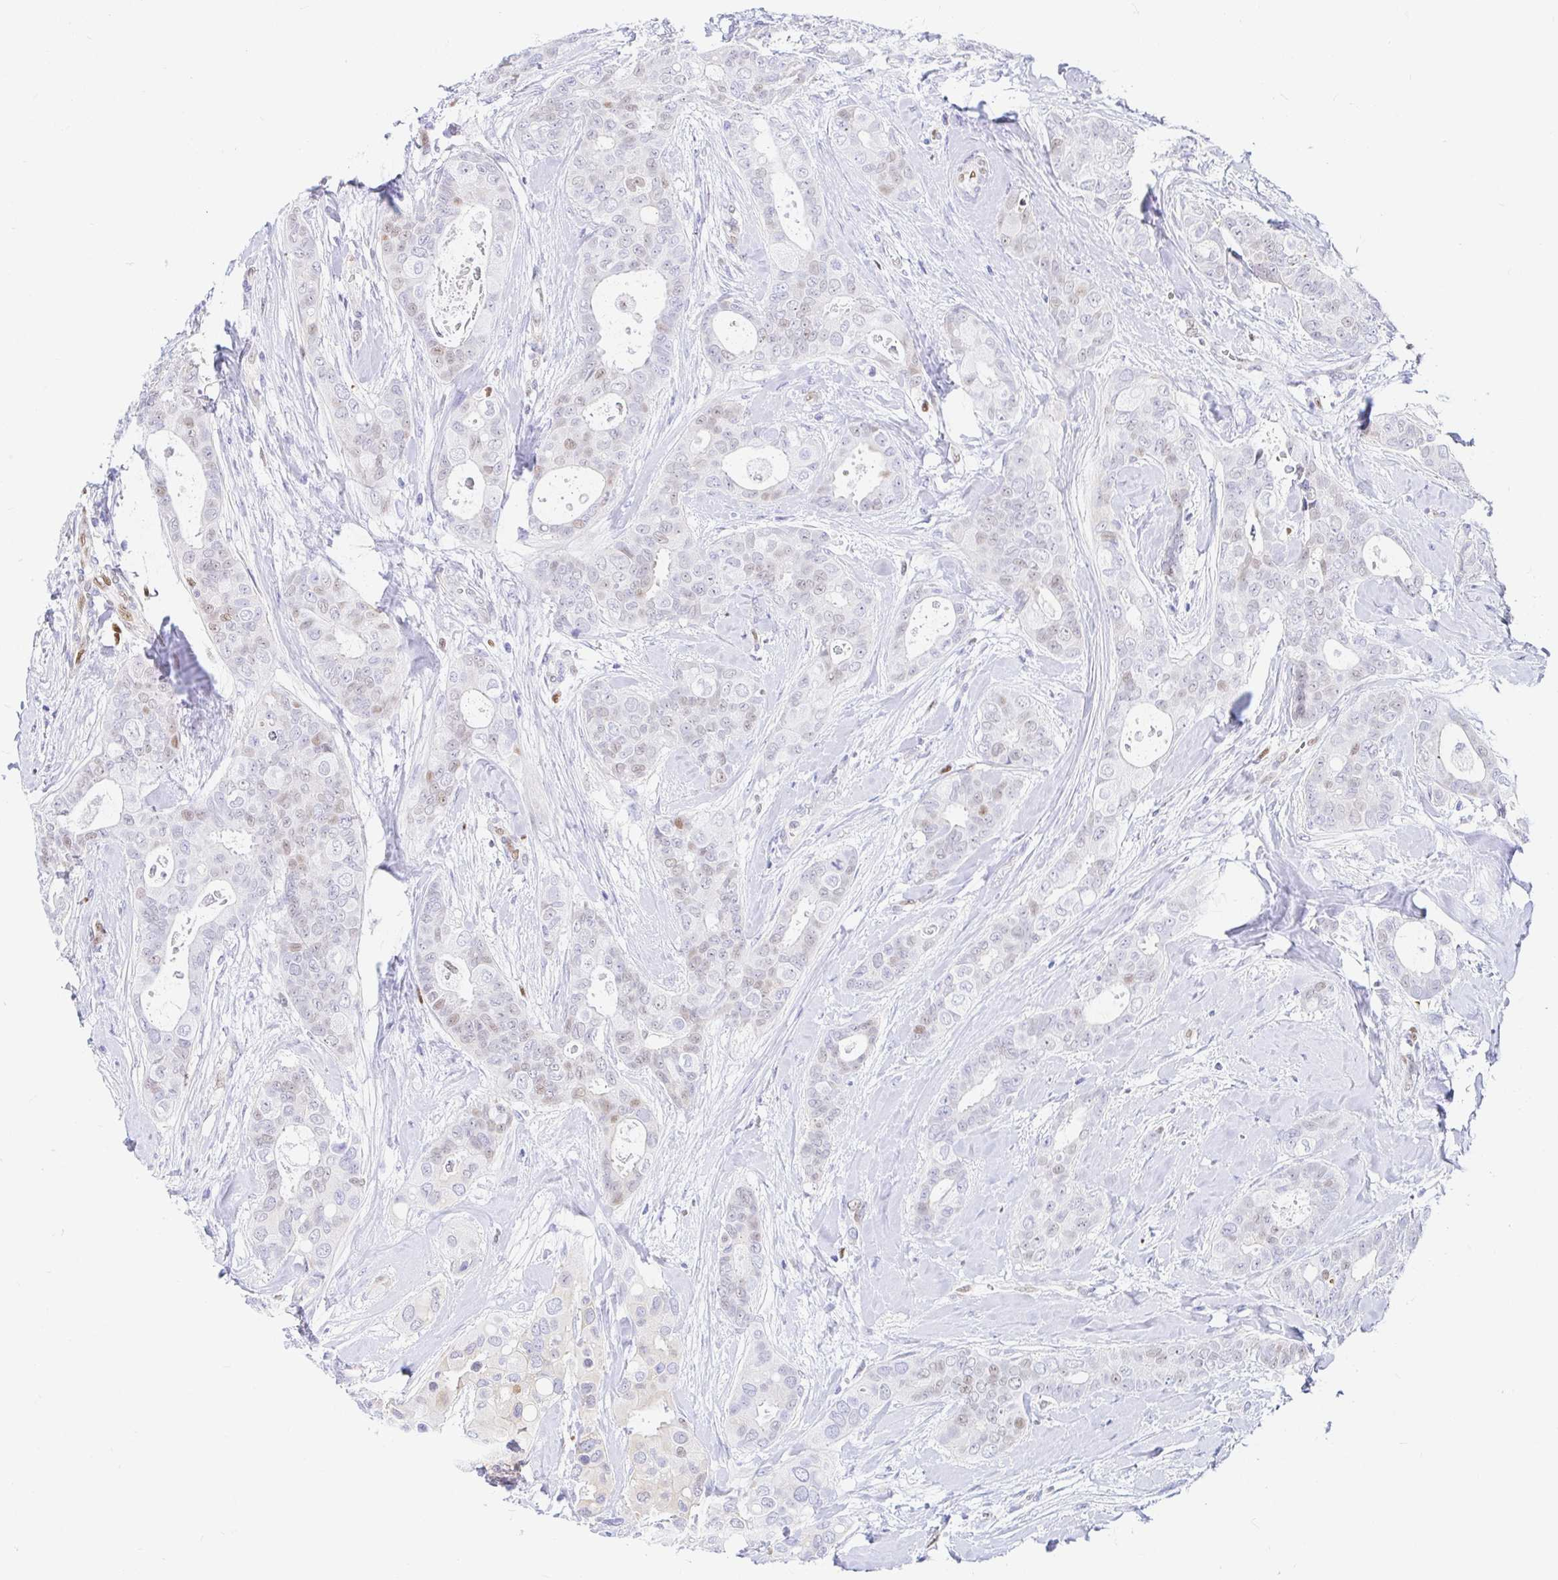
{"staining": {"intensity": "negative", "quantity": "none", "location": "none"}, "tissue": "breast cancer", "cell_type": "Tumor cells", "image_type": "cancer", "snomed": [{"axis": "morphology", "description": "Duct carcinoma"}, {"axis": "topography", "description": "Breast"}], "caption": "The immunohistochemistry (IHC) image has no significant staining in tumor cells of breast cancer (infiltrating ductal carcinoma) tissue. (Brightfield microscopy of DAB (3,3'-diaminobenzidine) IHC at high magnification).", "gene": "HINFP", "patient": {"sex": "female", "age": 45}}